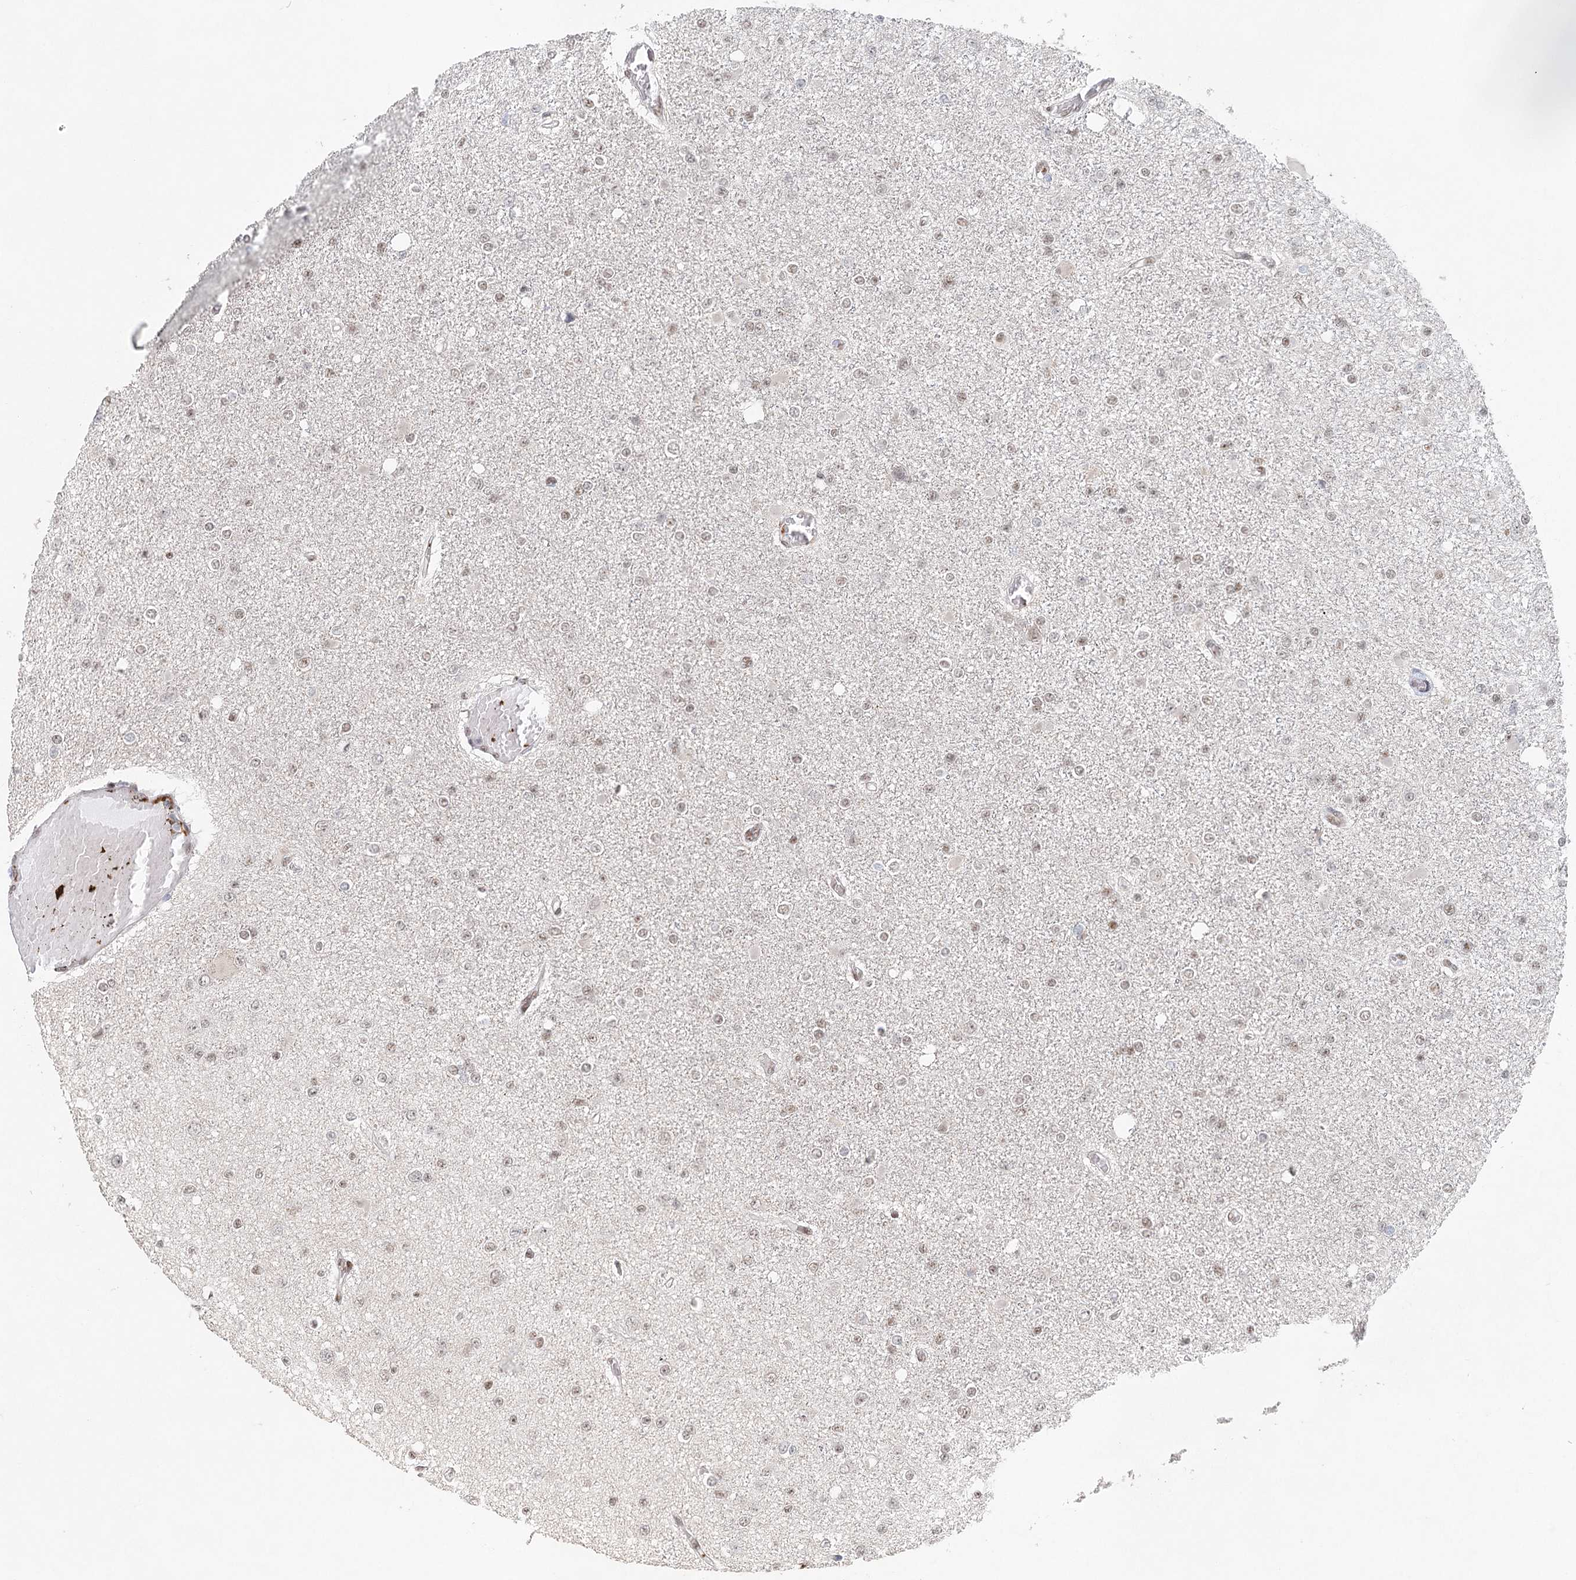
{"staining": {"intensity": "weak", "quantity": "25%-75%", "location": "nuclear"}, "tissue": "glioma", "cell_type": "Tumor cells", "image_type": "cancer", "snomed": [{"axis": "morphology", "description": "Glioma, malignant, Low grade"}, {"axis": "topography", "description": "Brain"}], "caption": "Low-grade glioma (malignant) stained for a protein reveals weak nuclear positivity in tumor cells. (IHC, brightfield microscopy, high magnification).", "gene": "BNIP5", "patient": {"sex": "female", "age": 22}}